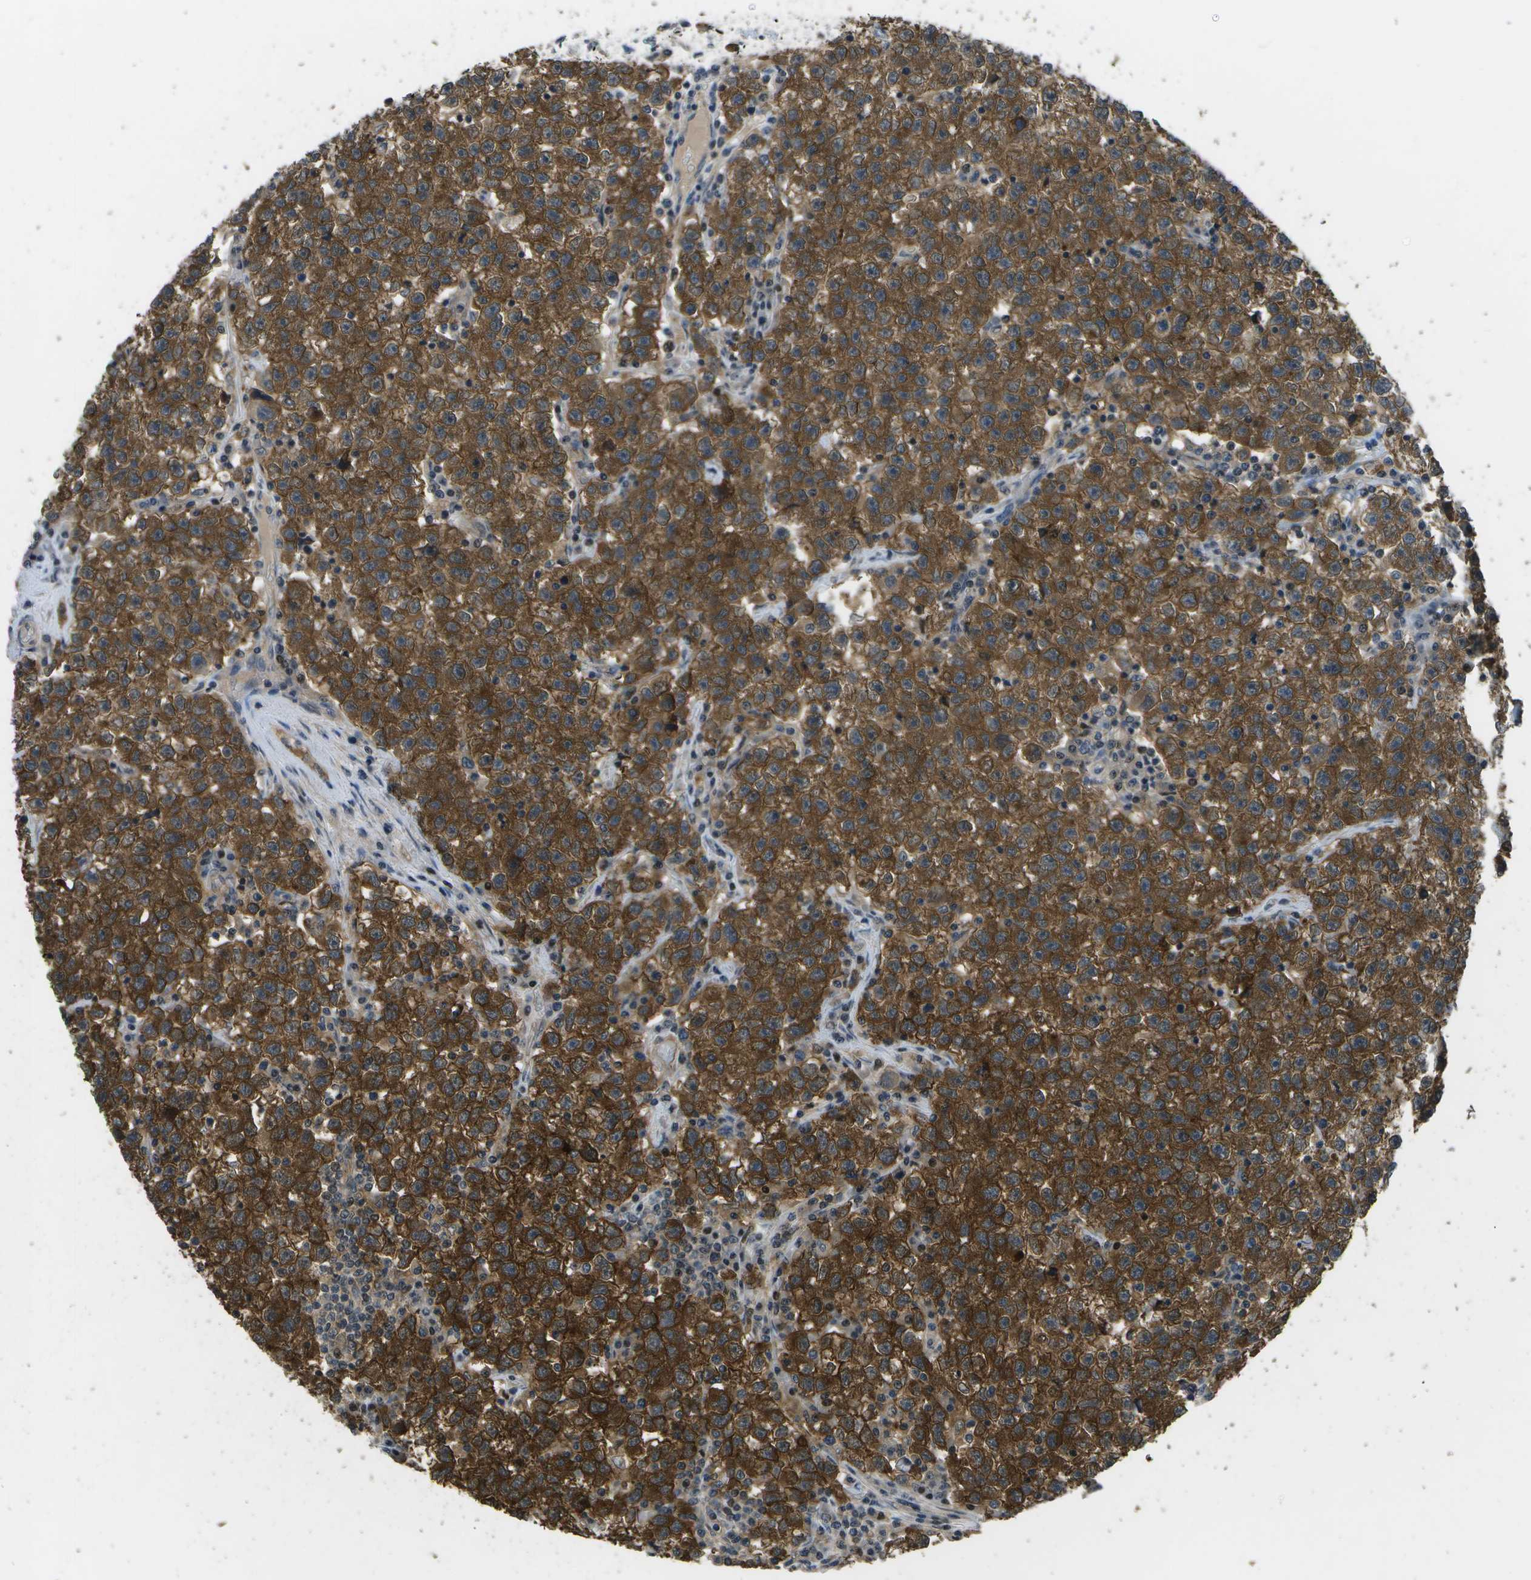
{"staining": {"intensity": "strong", "quantity": ">75%", "location": "cytoplasmic/membranous"}, "tissue": "testis cancer", "cell_type": "Tumor cells", "image_type": "cancer", "snomed": [{"axis": "morphology", "description": "Seminoma, NOS"}, {"axis": "topography", "description": "Testis"}], "caption": "Seminoma (testis) was stained to show a protein in brown. There is high levels of strong cytoplasmic/membranous positivity in about >75% of tumor cells.", "gene": "ENPP5", "patient": {"sex": "male", "age": 22}}